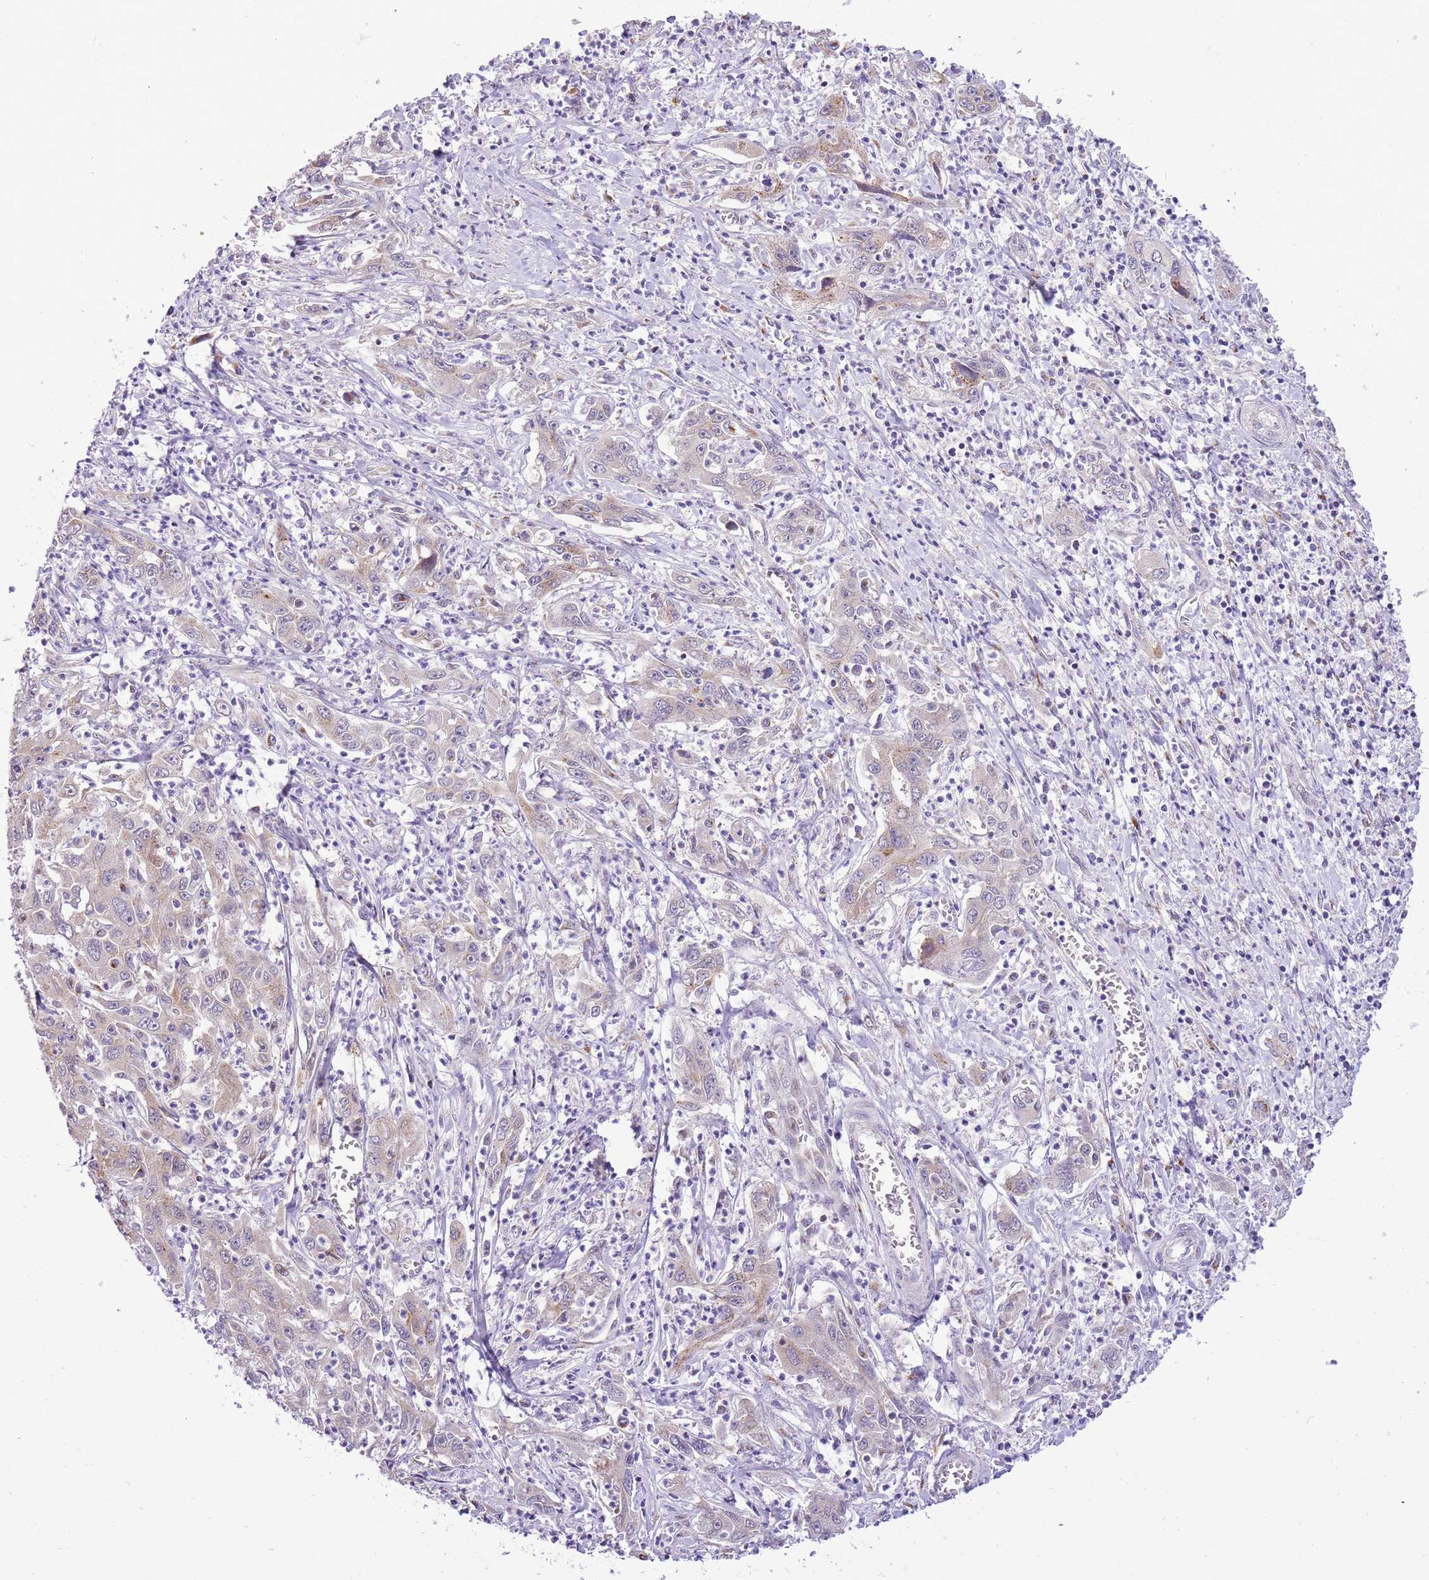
{"staining": {"intensity": "weak", "quantity": "25%-75%", "location": "cytoplasmic/membranous"}, "tissue": "liver cancer", "cell_type": "Tumor cells", "image_type": "cancer", "snomed": [{"axis": "morphology", "description": "Carcinoma, Hepatocellular, NOS"}, {"axis": "topography", "description": "Liver"}], "caption": "Liver cancer (hepatocellular carcinoma) stained for a protein shows weak cytoplasmic/membranous positivity in tumor cells.", "gene": "COX17", "patient": {"sex": "male", "age": 63}}